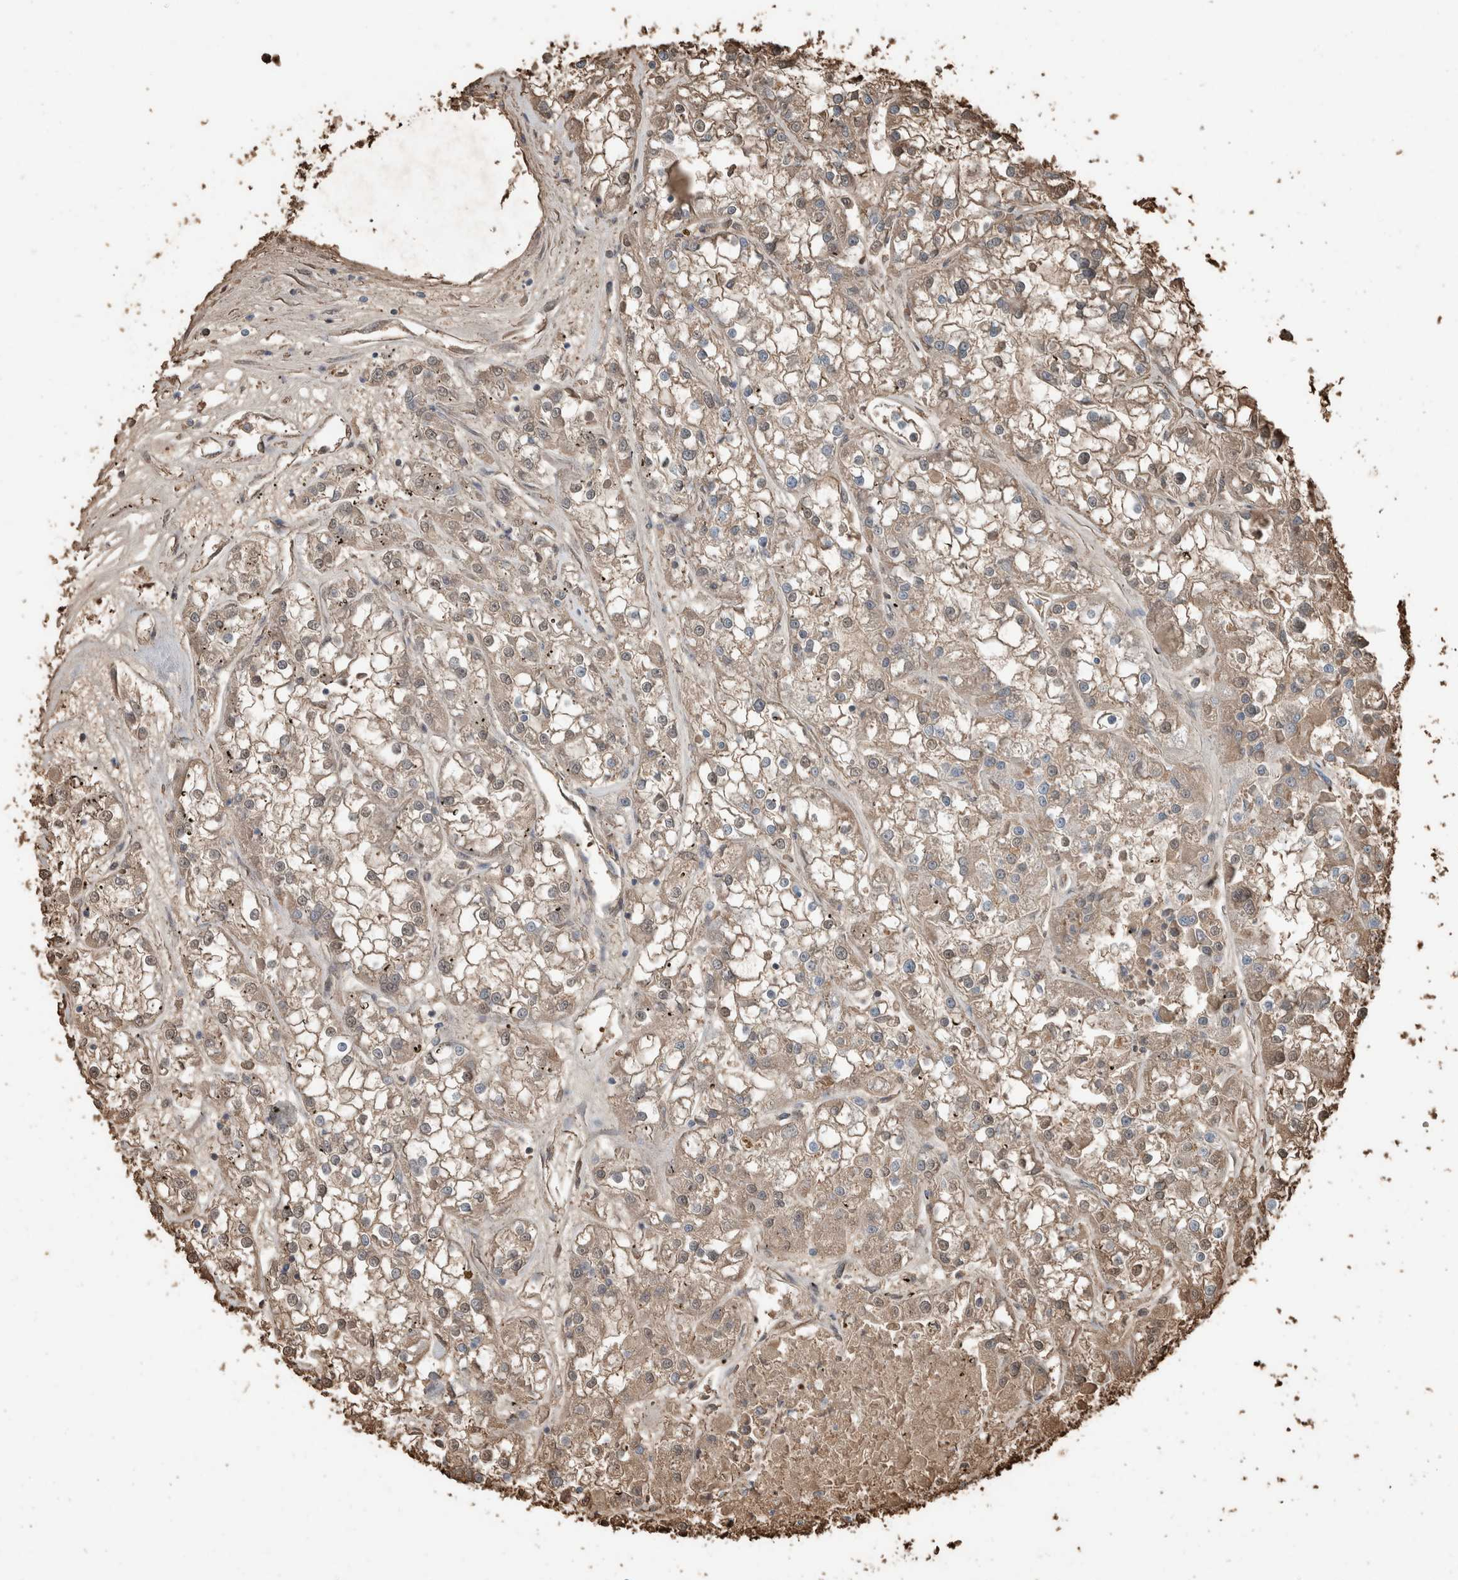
{"staining": {"intensity": "weak", "quantity": ">75%", "location": "cytoplasmic/membranous"}, "tissue": "renal cancer", "cell_type": "Tumor cells", "image_type": "cancer", "snomed": [{"axis": "morphology", "description": "Adenocarcinoma, NOS"}, {"axis": "topography", "description": "Kidney"}], "caption": "Protein expression analysis of renal adenocarcinoma demonstrates weak cytoplasmic/membranous expression in approximately >75% of tumor cells.", "gene": "USP34", "patient": {"sex": "female", "age": 52}}